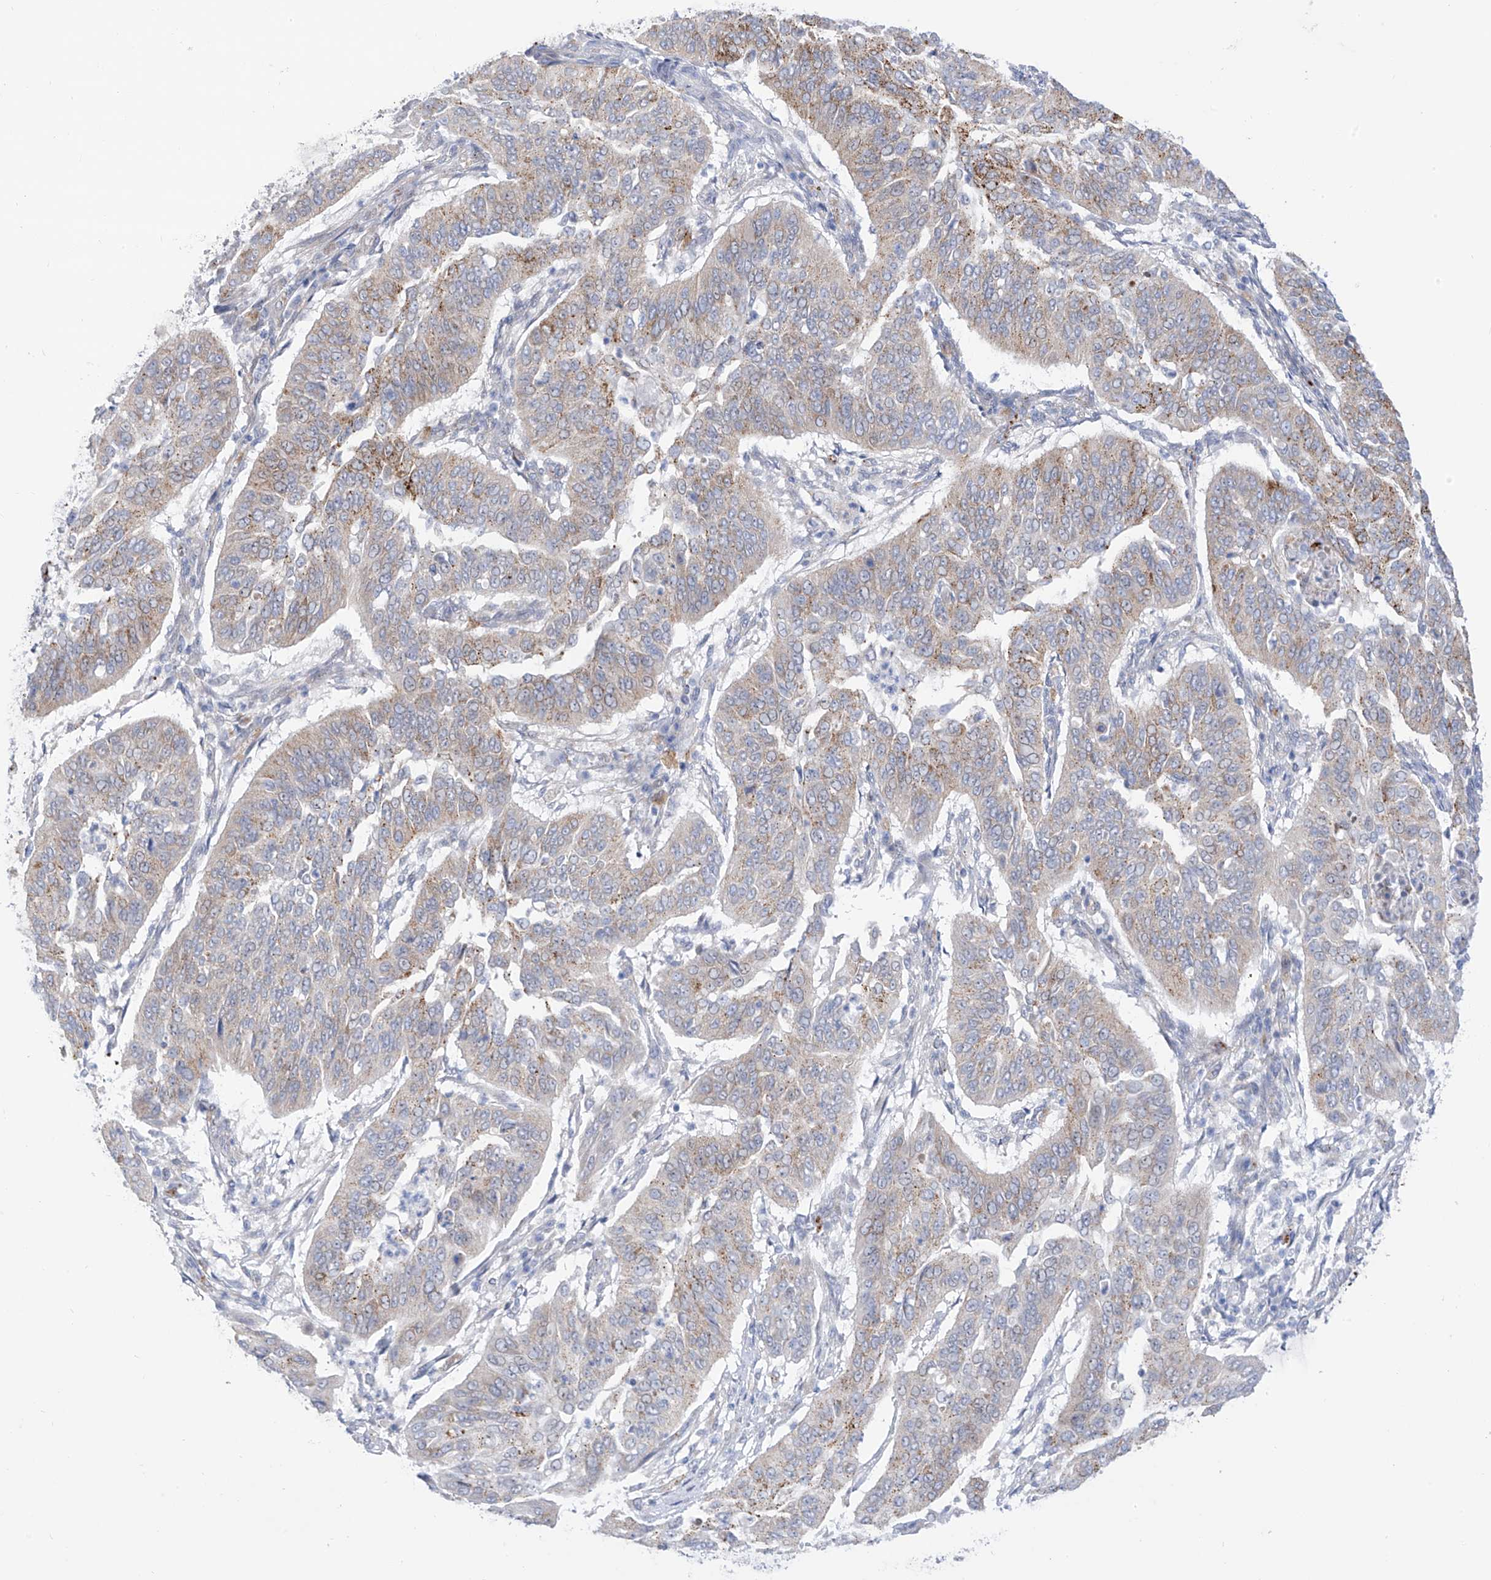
{"staining": {"intensity": "weak", "quantity": ">75%", "location": "cytoplasmic/membranous"}, "tissue": "cervical cancer", "cell_type": "Tumor cells", "image_type": "cancer", "snomed": [{"axis": "morphology", "description": "Normal tissue, NOS"}, {"axis": "morphology", "description": "Squamous cell carcinoma, NOS"}, {"axis": "topography", "description": "Cervix"}], "caption": "IHC micrograph of neoplastic tissue: human cervical cancer (squamous cell carcinoma) stained using immunohistochemistry exhibits low levels of weak protein expression localized specifically in the cytoplasmic/membranous of tumor cells, appearing as a cytoplasmic/membranous brown color.", "gene": "PSPH", "patient": {"sex": "female", "age": 39}}